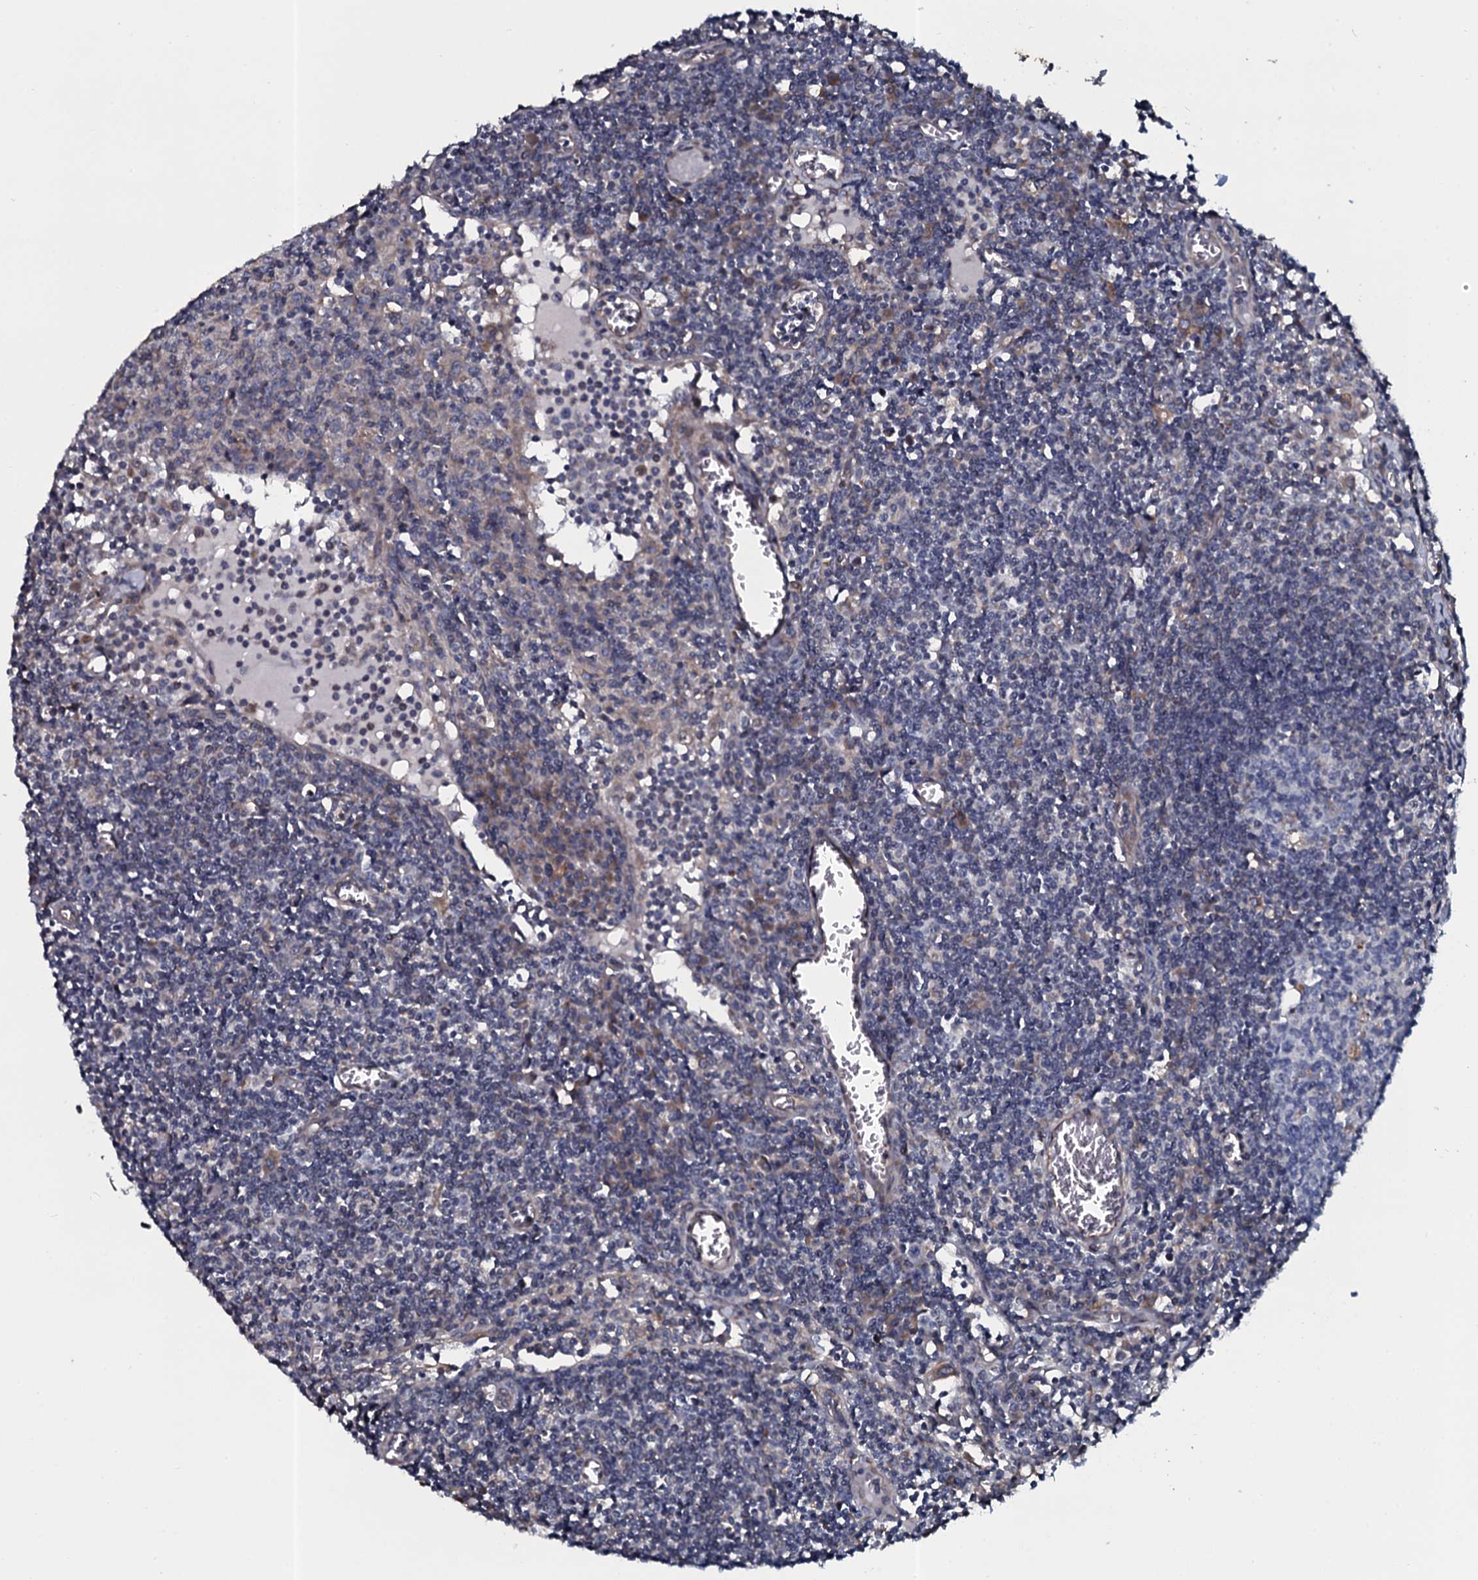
{"staining": {"intensity": "negative", "quantity": "none", "location": "none"}, "tissue": "lymph node", "cell_type": "Germinal center cells", "image_type": "normal", "snomed": [{"axis": "morphology", "description": "Normal tissue, NOS"}, {"axis": "topography", "description": "Lymph node"}], "caption": "Immunohistochemistry (IHC) of normal lymph node reveals no staining in germinal center cells. (Brightfield microscopy of DAB (3,3'-diaminobenzidine) IHC at high magnification).", "gene": "TMEM151A", "patient": {"sex": "female", "age": 55}}